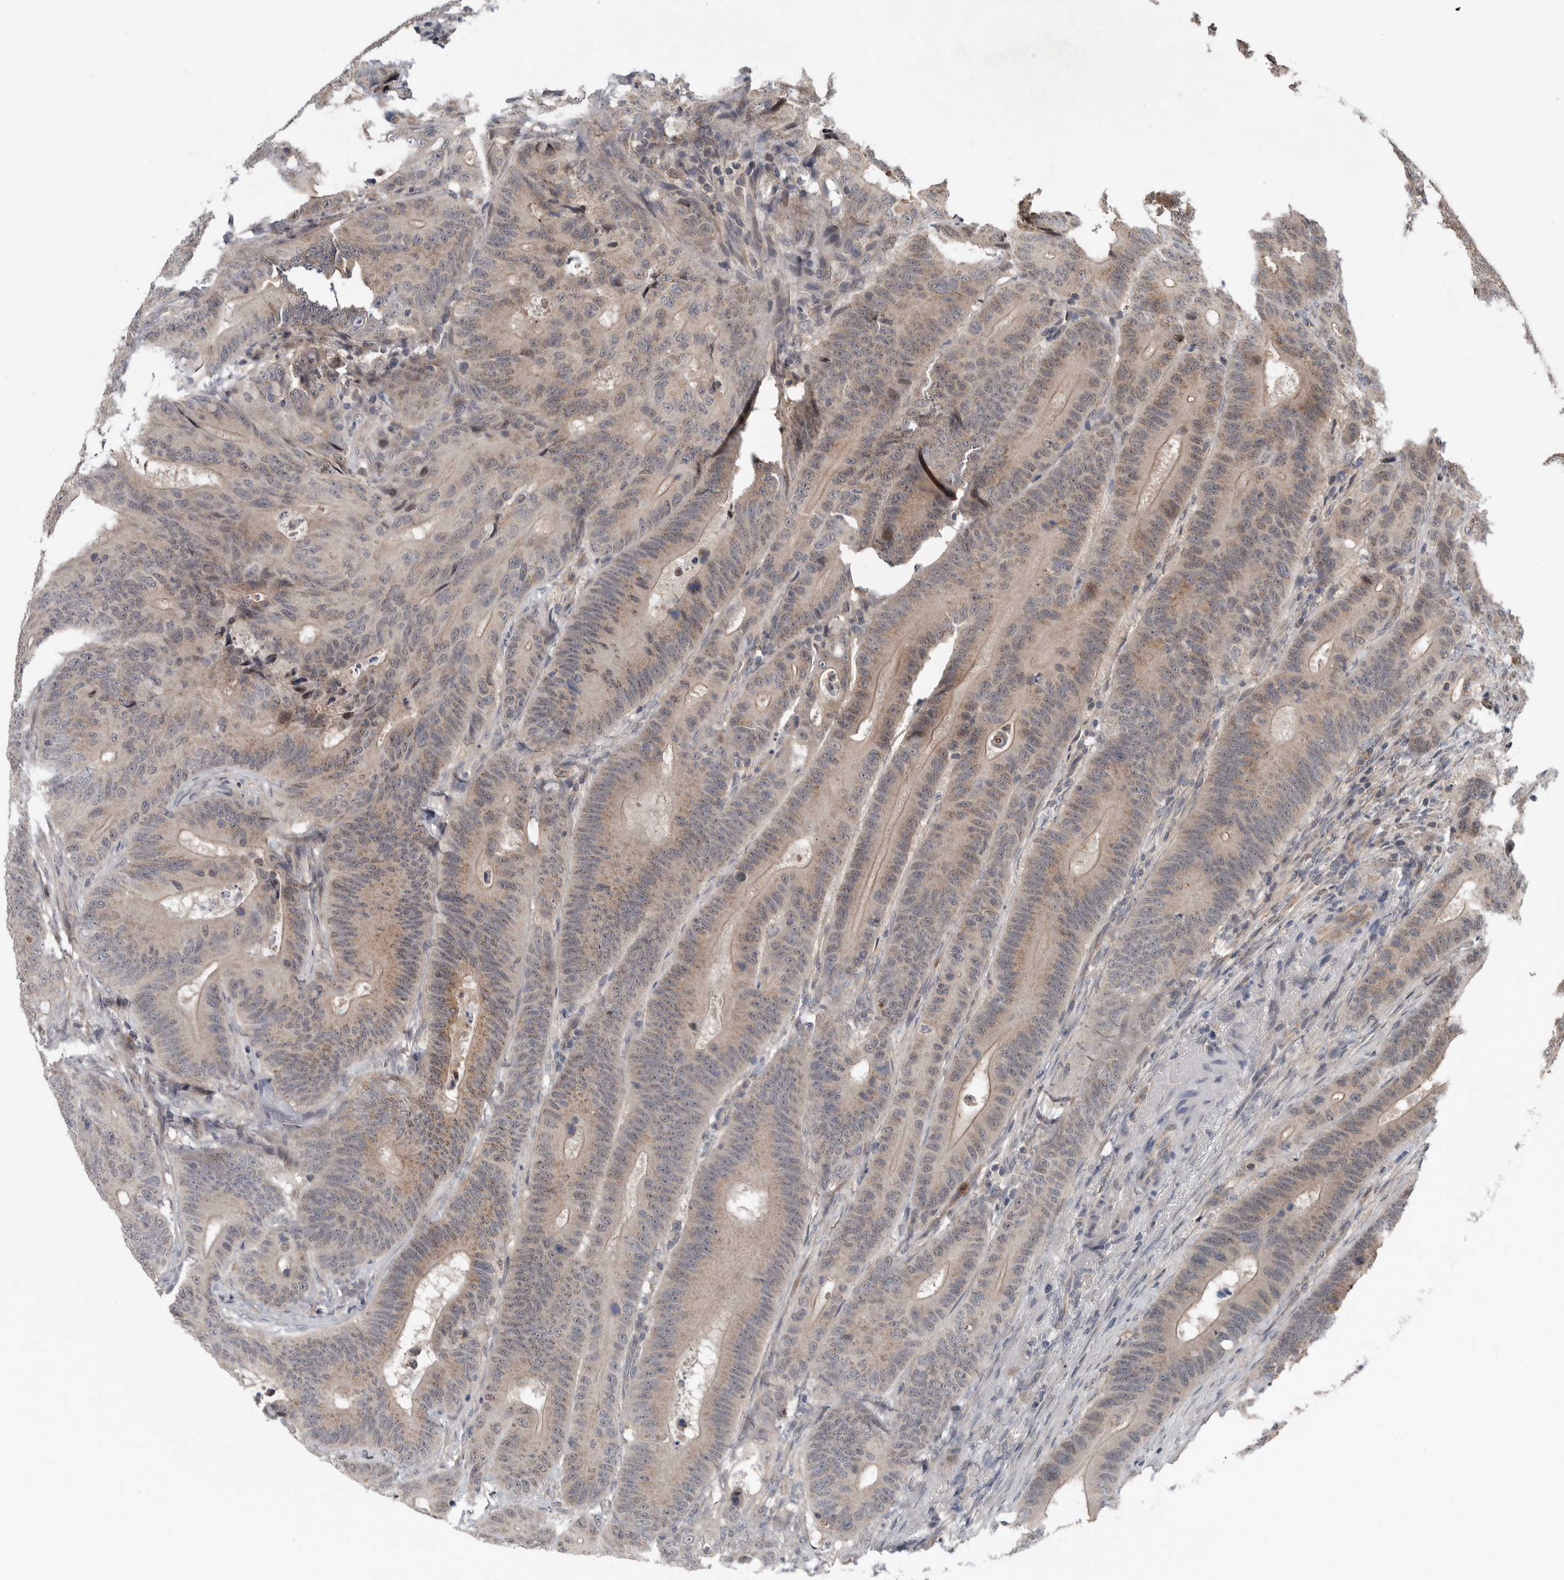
{"staining": {"intensity": "weak", "quantity": "25%-75%", "location": "cytoplasmic/membranous"}, "tissue": "colorectal cancer", "cell_type": "Tumor cells", "image_type": "cancer", "snomed": [{"axis": "morphology", "description": "Adenocarcinoma, NOS"}, {"axis": "topography", "description": "Colon"}], "caption": "Human colorectal cancer stained for a protein (brown) exhibits weak cytoplasmic/membranous positive expression in about 25%-75% of tumor cells.", "gene": "SCP2", "patient": {"sex": "male", "age": 83}}